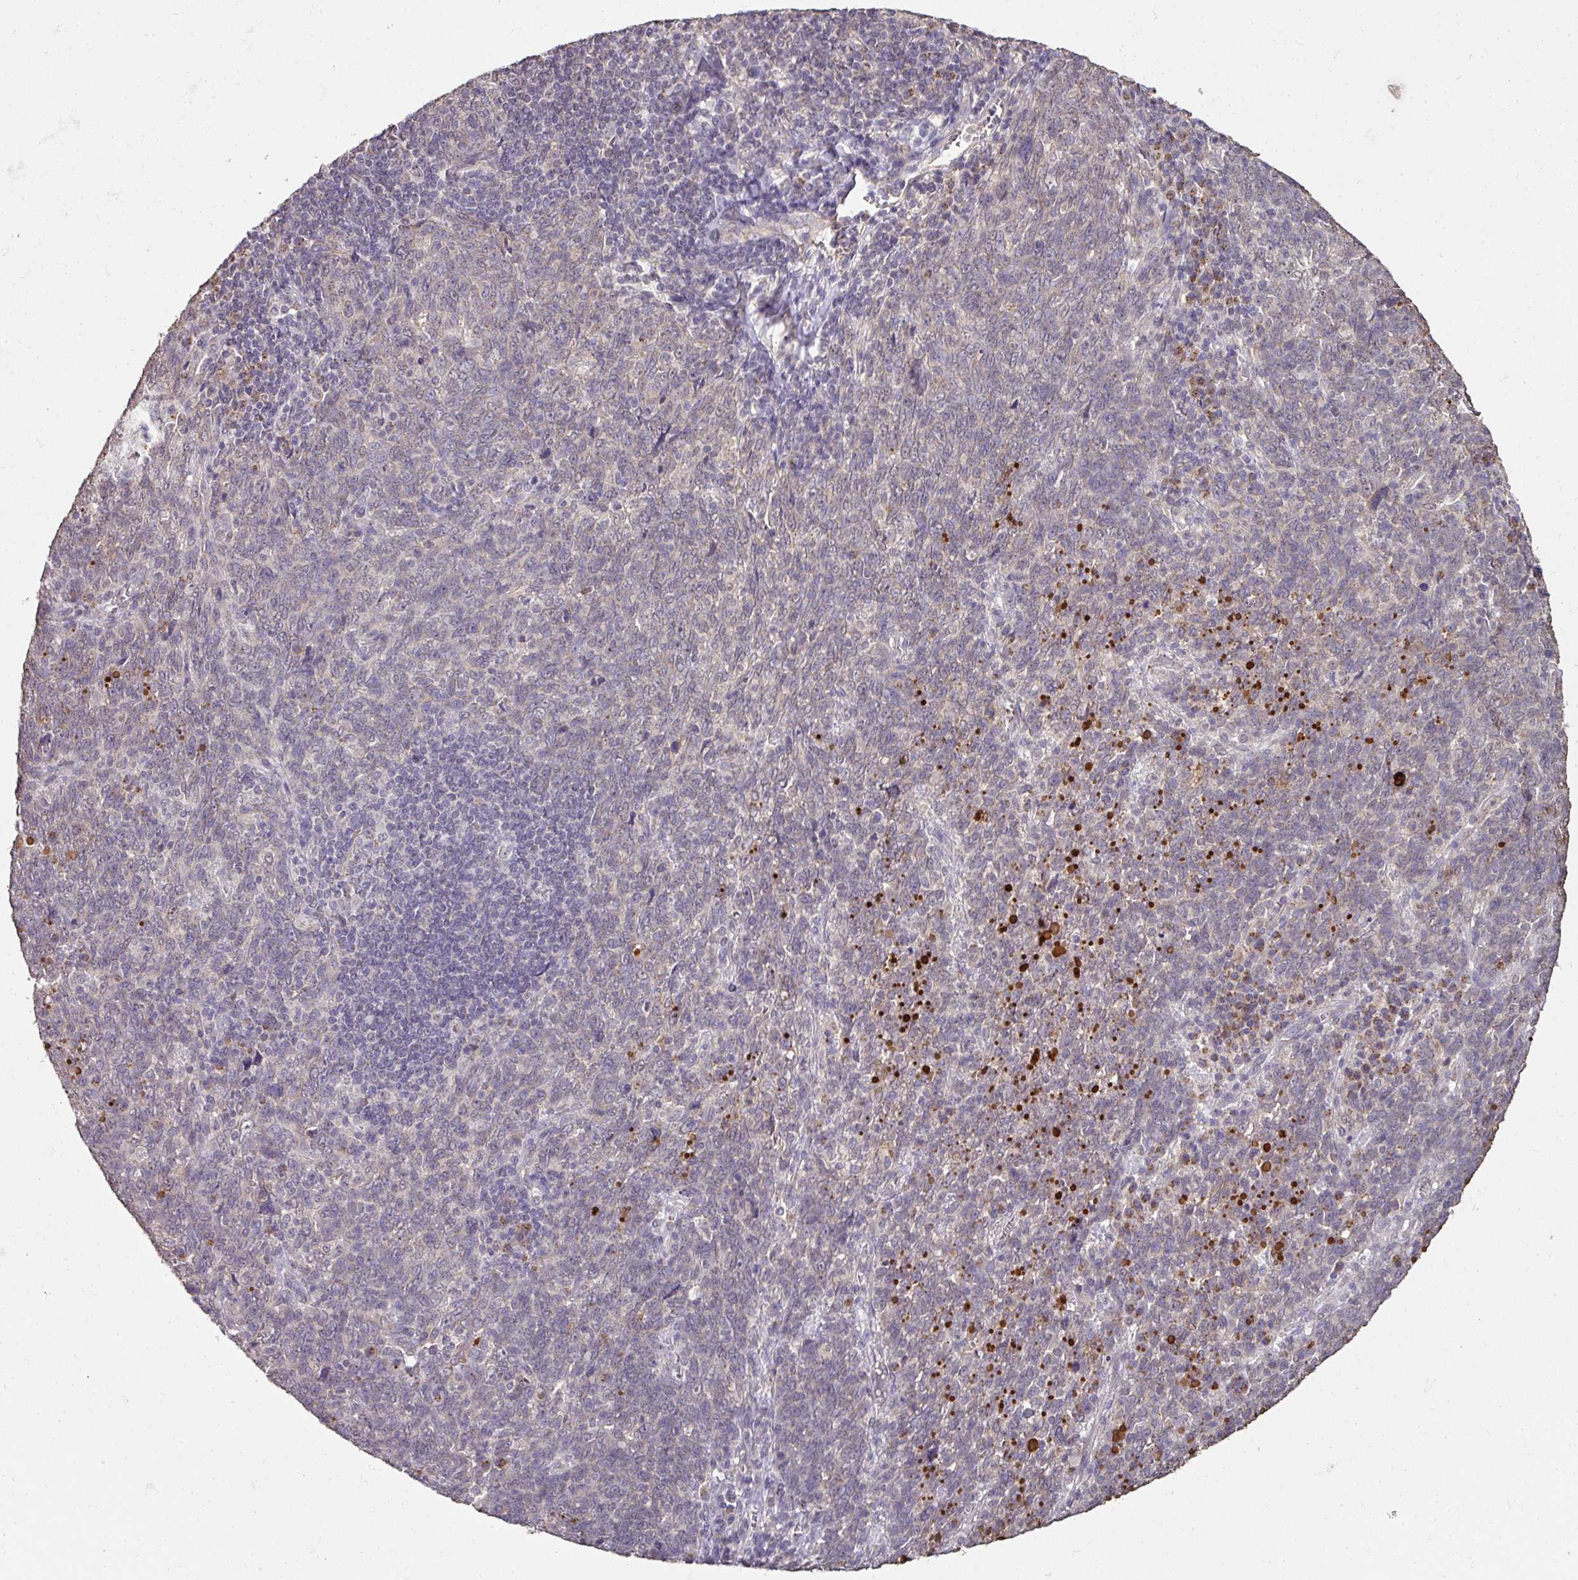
{"staining": {"intensity": "negative", "quantity": "none", "location": "none"}, "tissue": "lung cancer", "cell_type": "Tumor cells", "image_type": "cancer", "snomed": [{"axis": "morphology", "description": "Squamous cell carcinoma, NOS"}, {"axis": "topography", "description": "Lung"}], "caption": "This is a photomicrograph of IHC staining of squamous cell carcinoma (lung), which shows no staining in tumor cells.", "gene": "JPH2", "patient": {"sex": "female", "age": 72}}